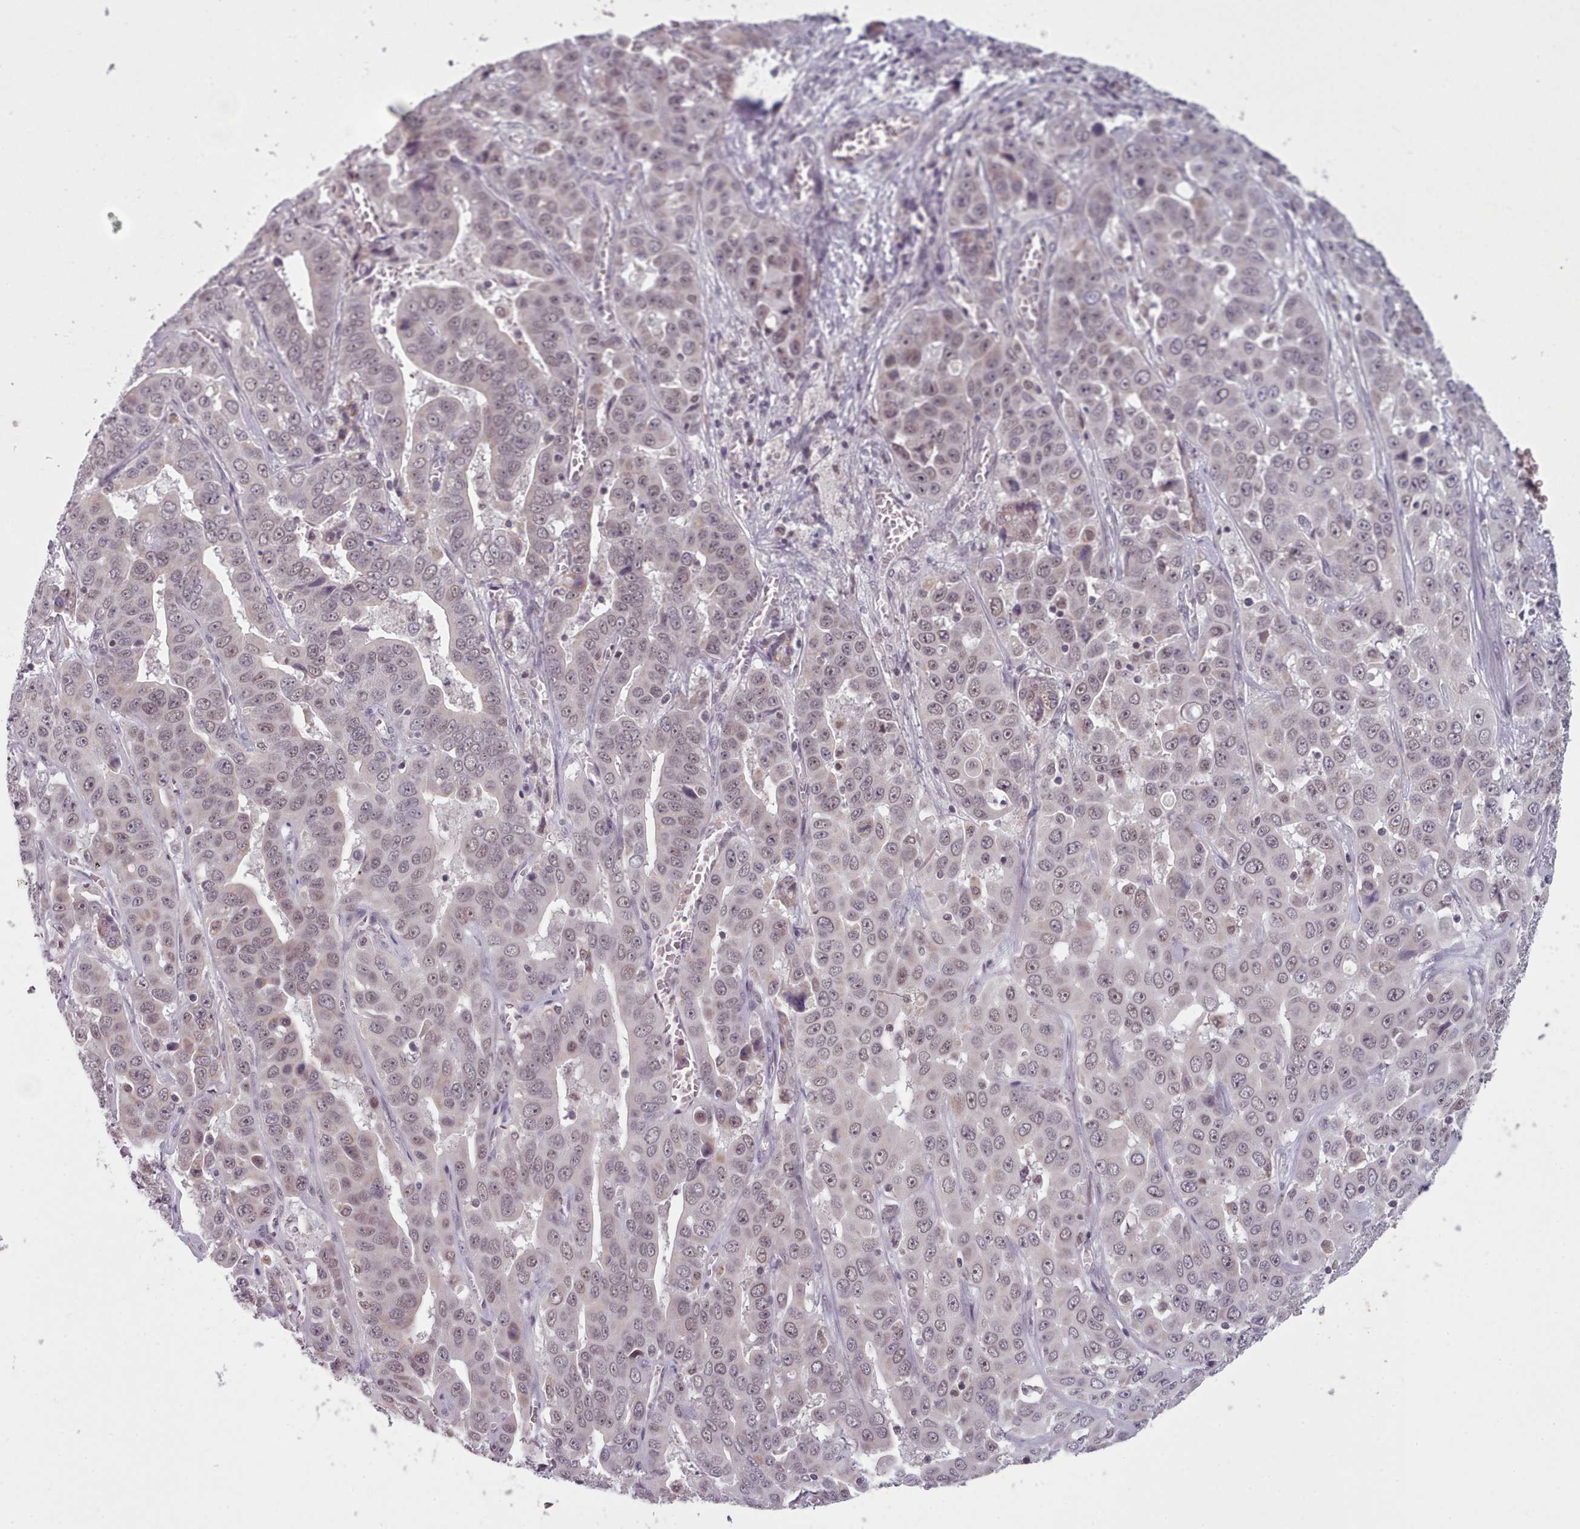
{"staining": {"intensity": "weak", "quantity": "25%-75%", "location": "nuclear"}, "tissue": "liver cancer", "cell_type": "Tumor cells", "image_type": "cancer", "snomed": [{"axis": "morphology", "description": "Cholangiocarcinoma"}, {"axis": "topography", "description": "Liver"}], "caption": "IHC (DAB (3,3'-diaminobenzidine)) staining of liver cancer shows weak nuclear protein positivity in about 25%-75% of tumor cells.", "gene": "SRSF9", "patient": {"sex": "female", "age": 52}}